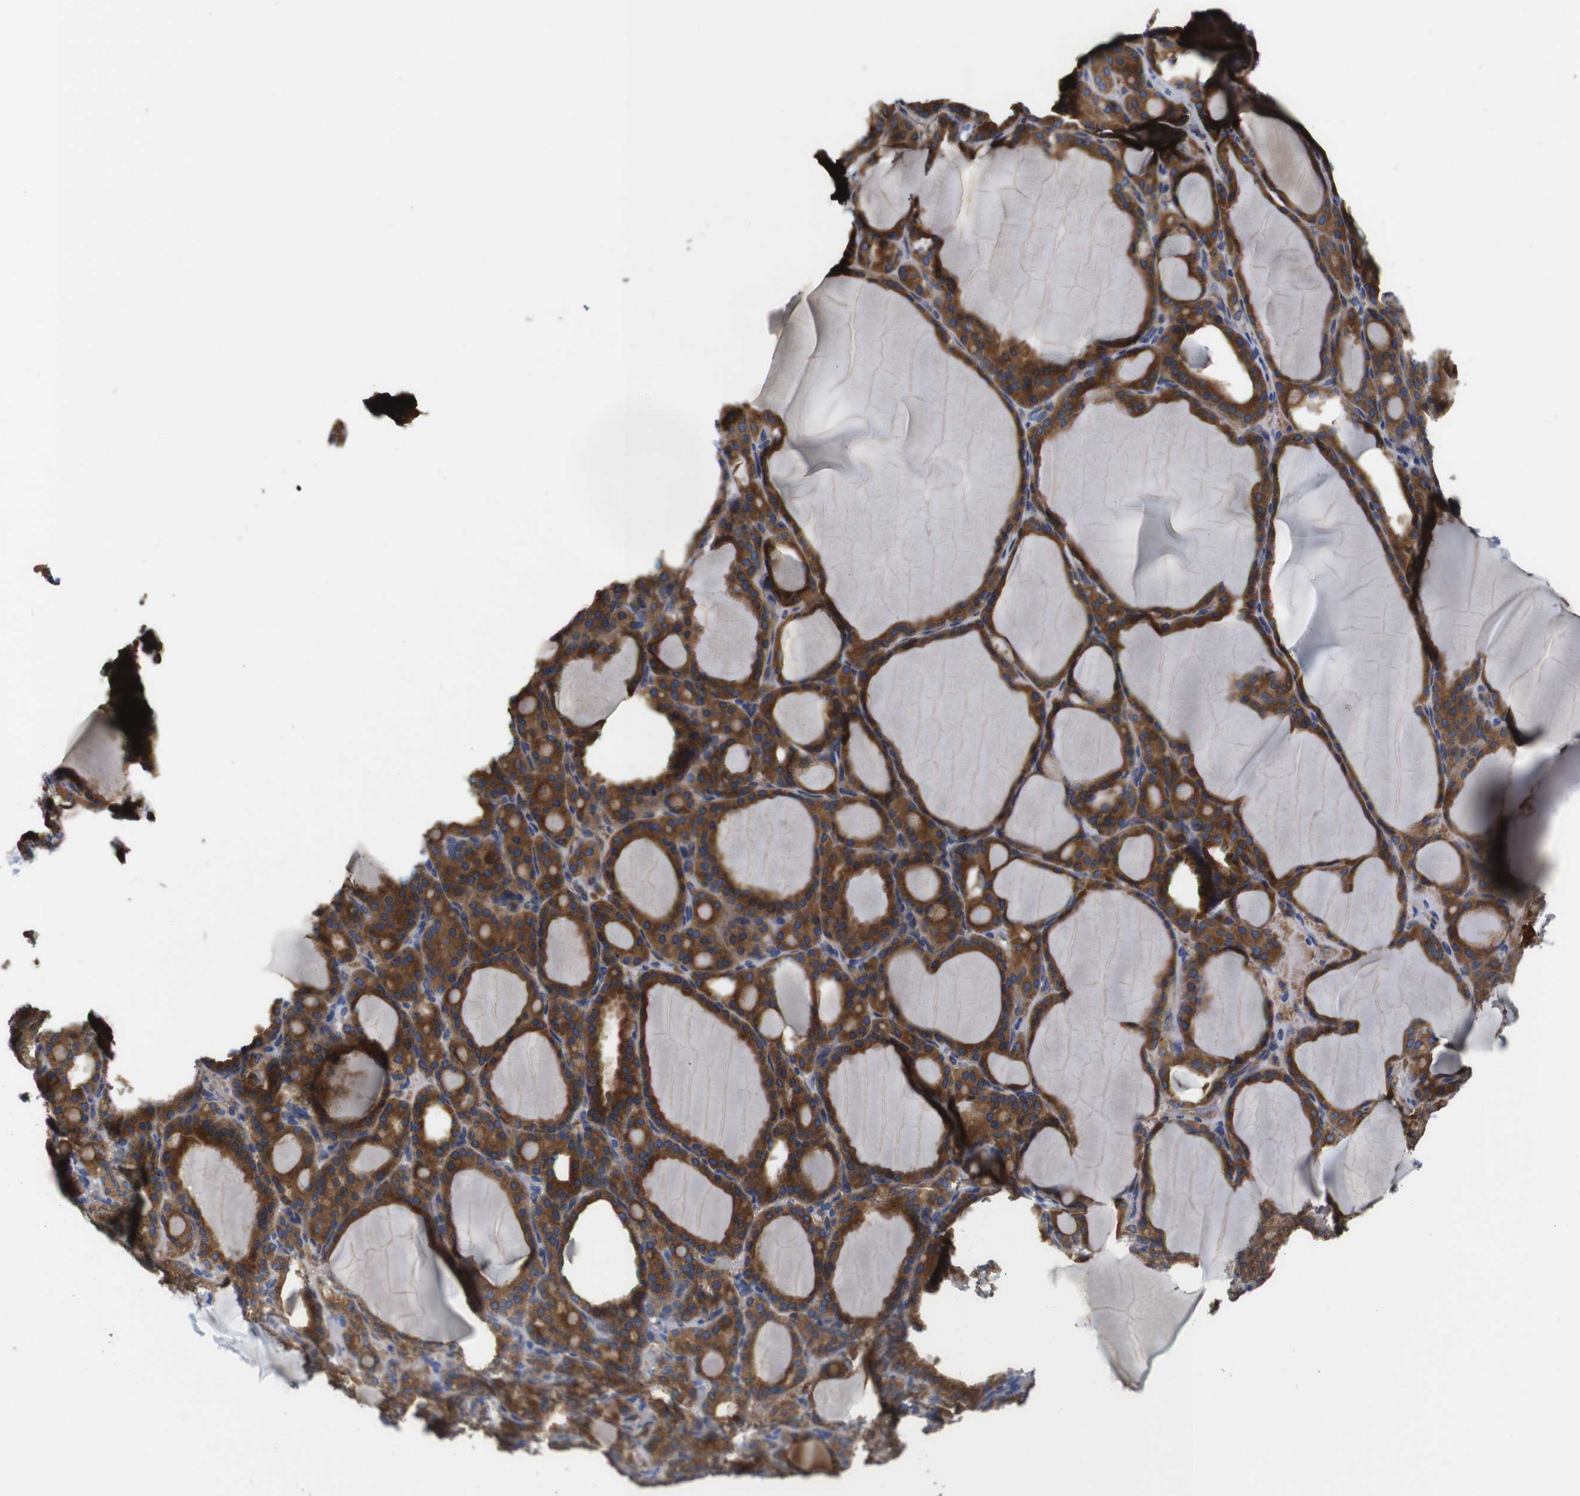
{"staining": {"intensity": "strong", "quantity": ">75%", "location": "cytoplasmic/membranous"}, "tissue": "thyroid gland", "cell_type": "Glandular cells", "image_type": "normal", "snomed": [{"axis": "morphology", "description": "Normal tissue, NOS"}, {"axis": "topography", "description": "Thyroid gland"}], "caption": "Immunohistochemistry (IHC) histopathology image of benign thyroid gland stained for a protein (brown), which displays high levels of strong cytoplasmic/membranous staining in approximately >75% of glandular cells.", "gene": "CLCC1", "patient": {"sex": "female", "age": 28}}